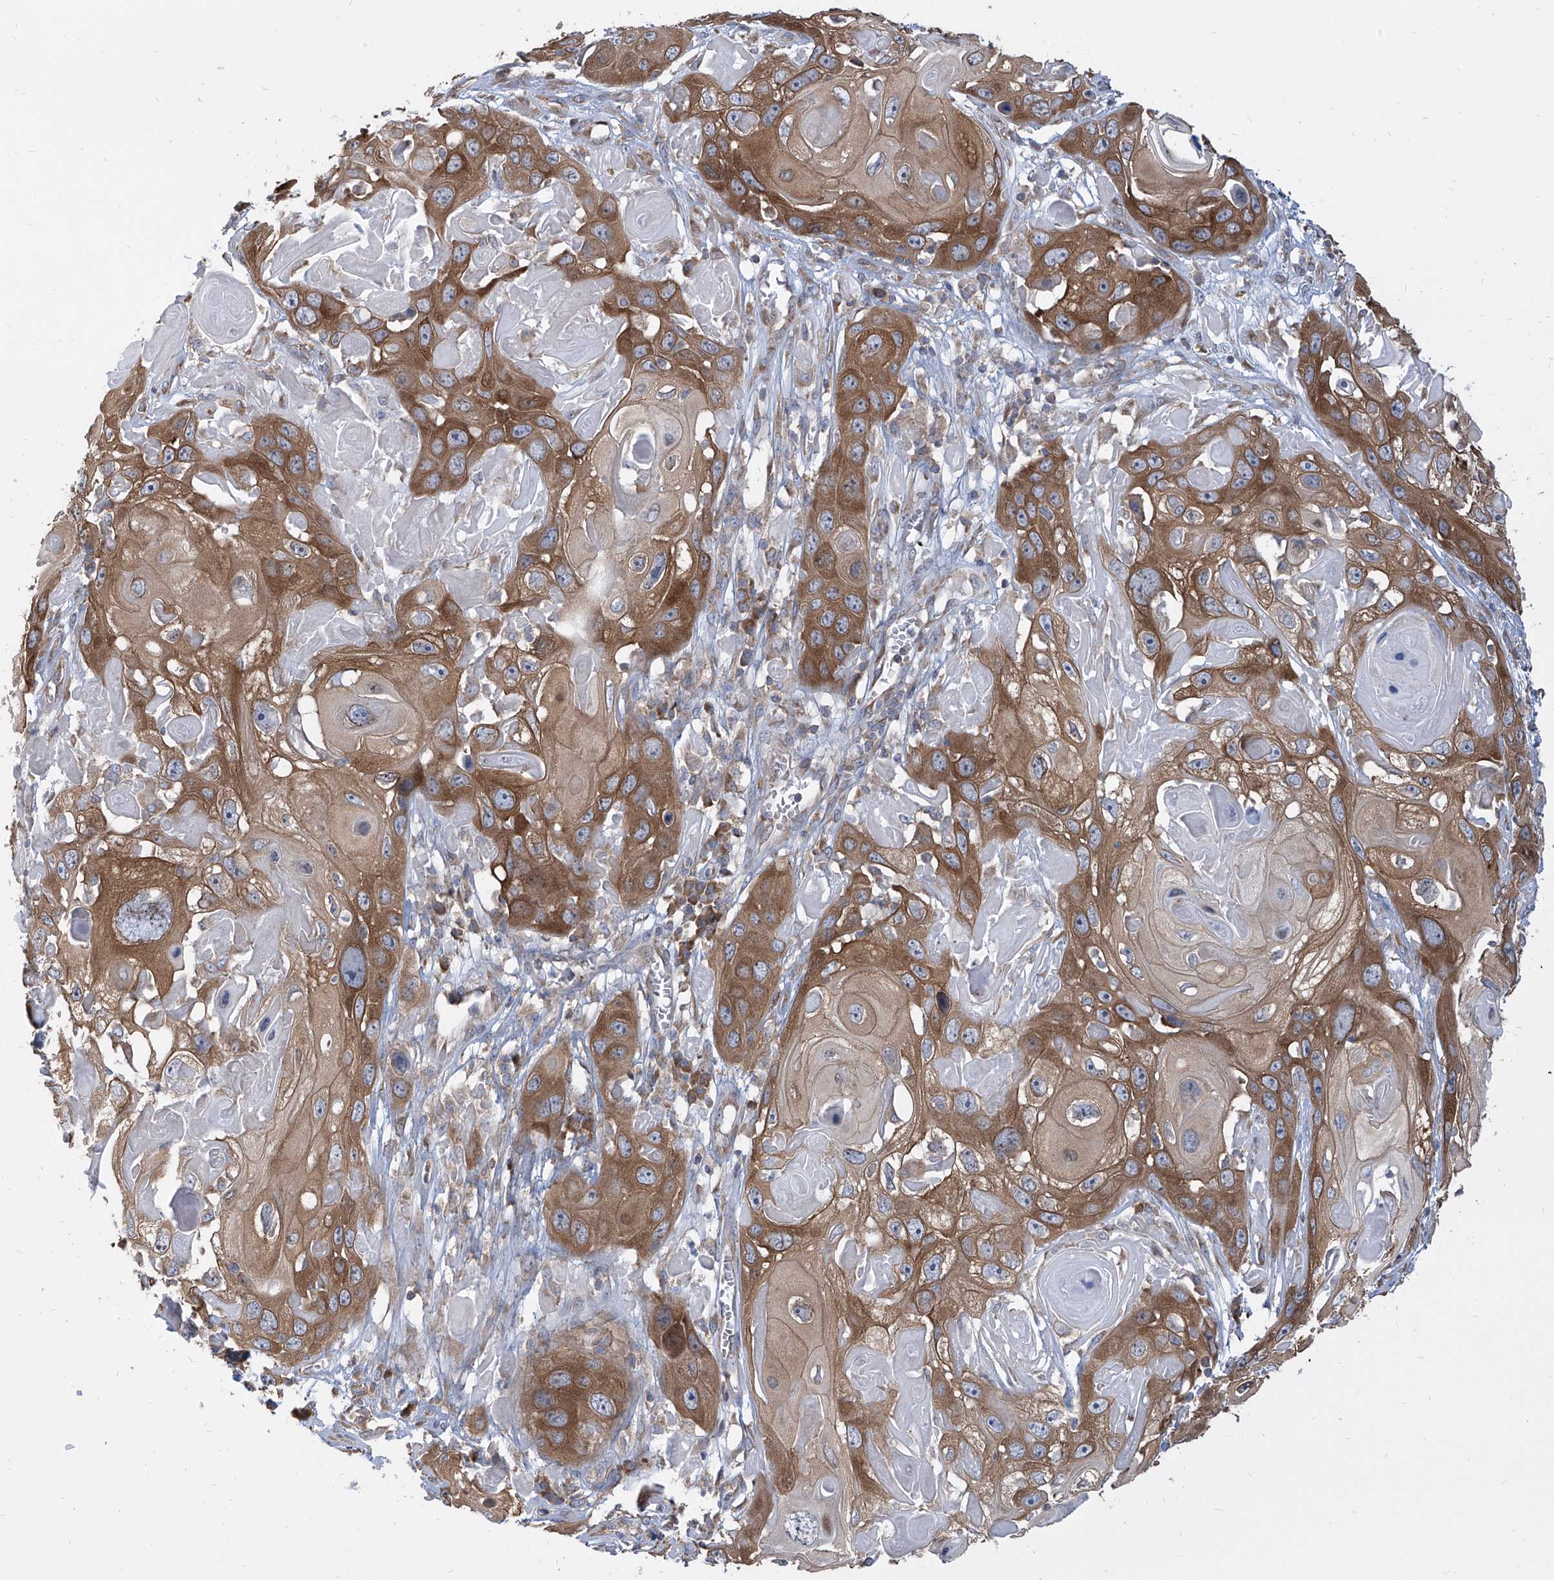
{"staining": {"intensity": "moderate", "quantity": ">75%", "location": "cytoplasmic/membranous"}, "tissue": "skin cancer", "cell_type": "Tumor cells", "image_type": "cancer", "snomed": [{"axis": "morphology", "description": "Squamous cell carcinoma, NOS"}, {"axis": "topography", "description": "Skin"}], "caption": "Immunohistochemical staining of human squamous cell carcinoma (skin) shows moderate cytoplasmic/membranous protein positivity in about >75% of tumor cells. The staining was performed using DAB (3,3'-diaminobenzidine), with brown indicating positive protein expression. Nuclei are stained blue with hematoxylin.", "gene": "FAM83B", "patient": {"sex": "male", "age": 55}}